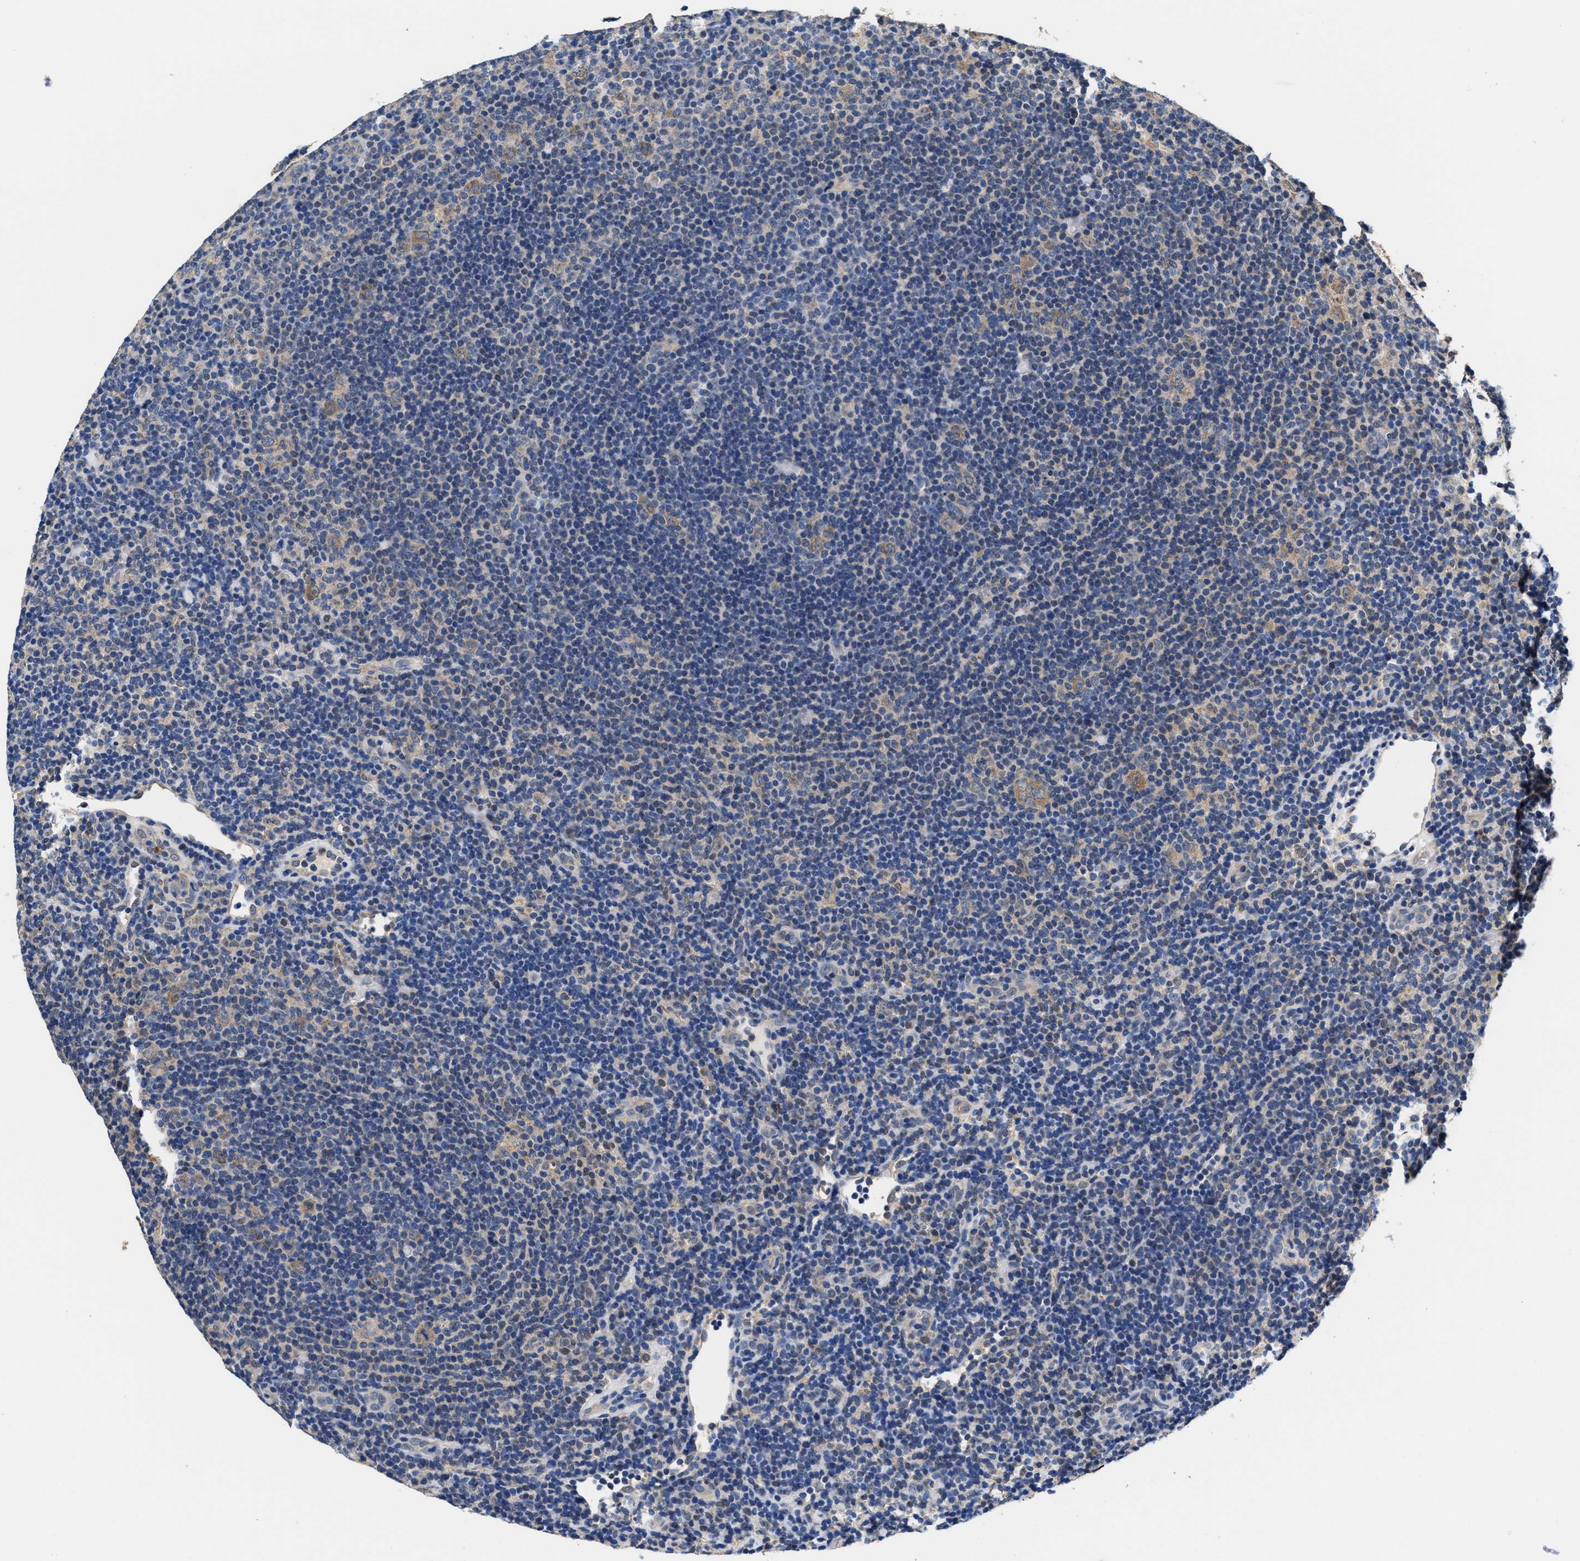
{"staining": {"intensity": "moderate", "quantity": "25%-75%", "location": "cytoplasmic/membranous"}, "tissue": "lymphoma", "cell_type": "Tumor cells", "image_type": "cancer", "snomed": [{"axis": "morphology", "description": "Hodgkin's disease, NOS"}, {"axis": "topography", "description": "Lymph node"}], "caption": "Immunohistochemical staining of lymphoma demonstrates medium levels of moderate cytoplasmic/membranous protein staining in approximately 25%-75% of tumor cells.", "gene": "ACLY", "patient": {"sex": "female", "age": 57}}